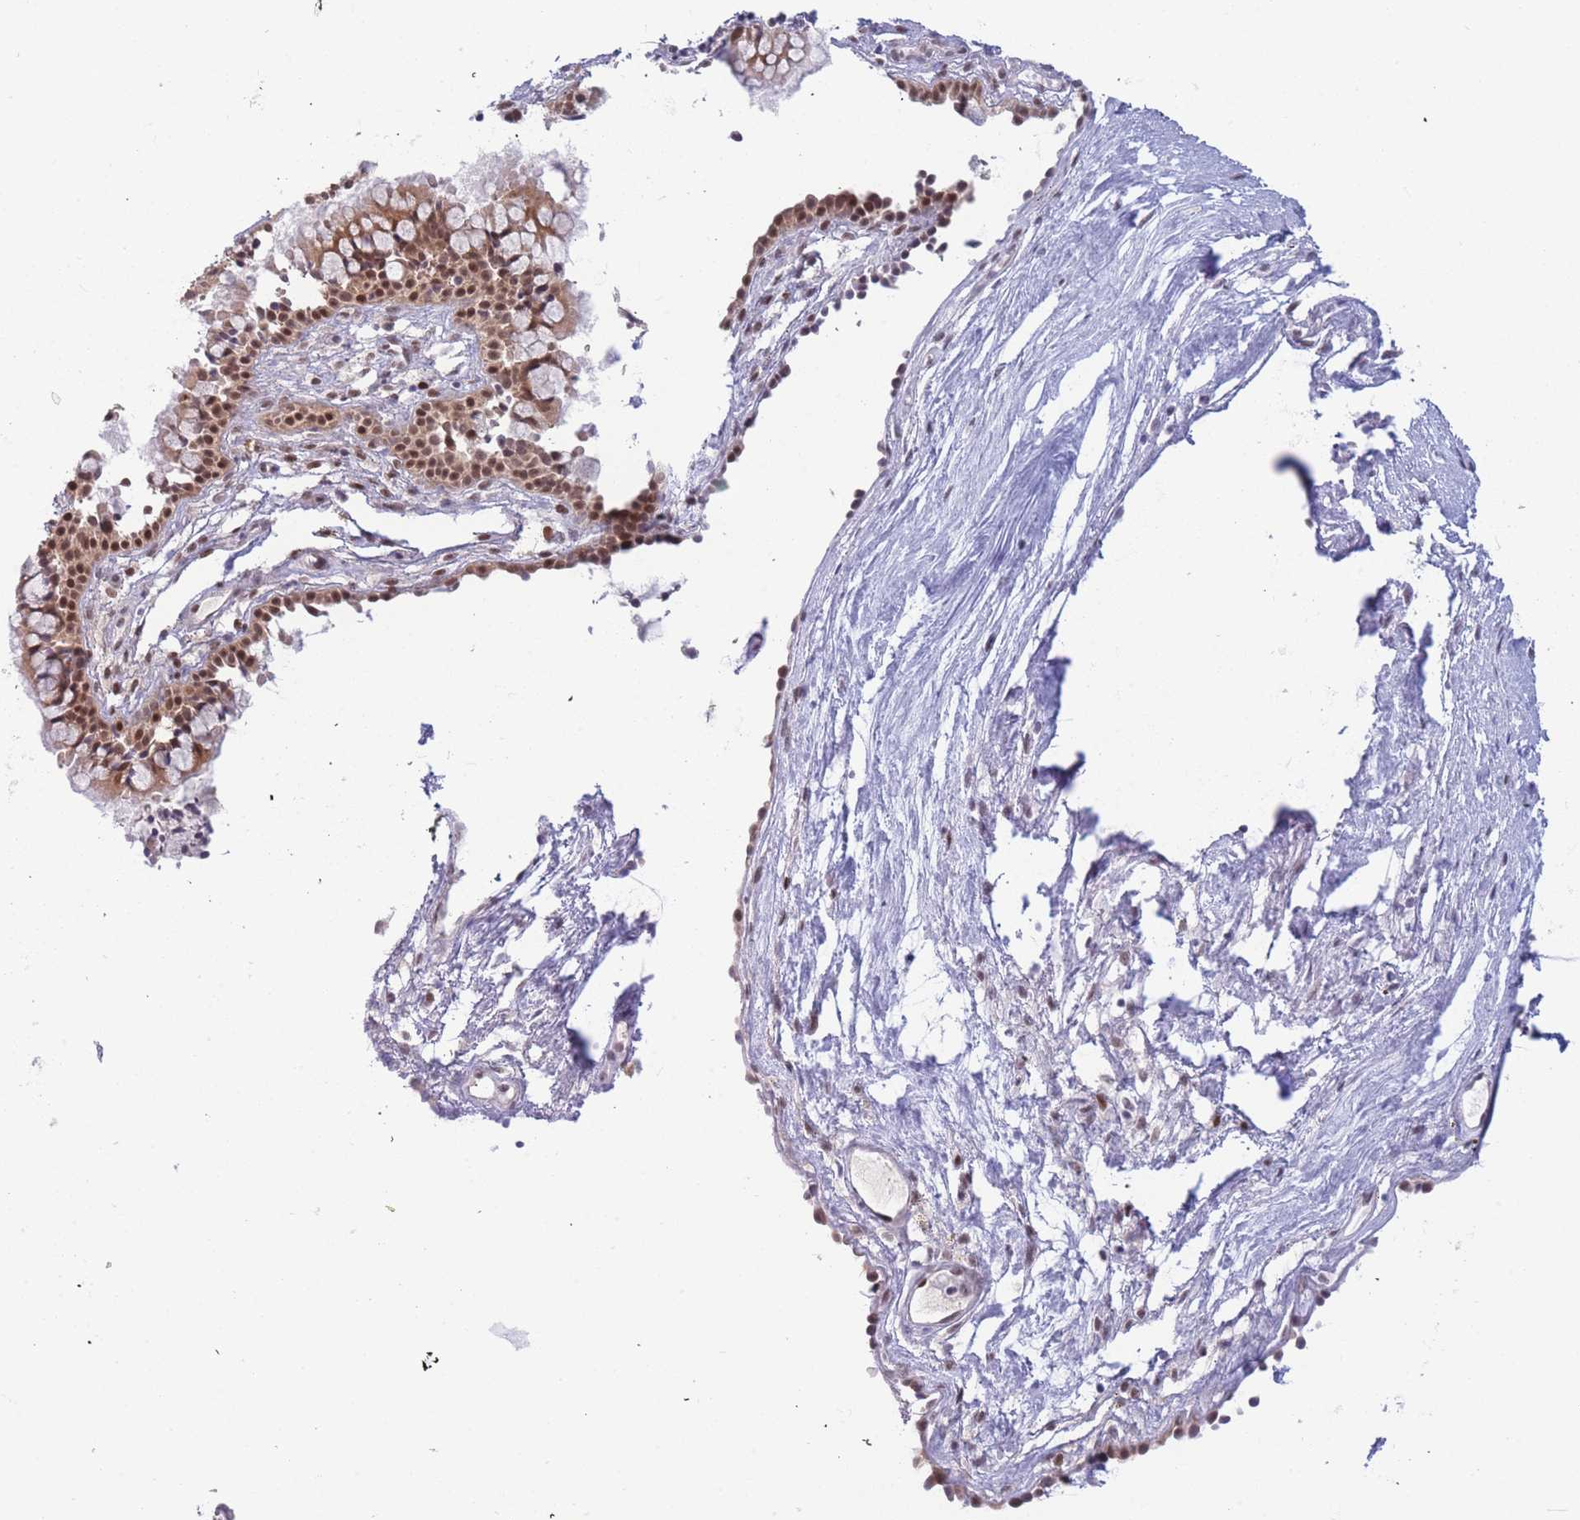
{"staining": {"intensity": "strong", "quantity": ">75%", "location": "cytoplasmic/membranous,nuclear"}, "tissue": "nasopharynx", "cell_type": "Respiratory epithelial cells", "image_type": "normal", "snomed": [{"axis": "morphology", "description": "Normal tissue, NOS"}, {"axis": "topography", "description": "Nasopharynx"}], "caption": "Immunohistochemistry (IHC) of benign nasopharynx reveals high levels of strong cytoplasmic/membranous,nuclear positivity in about >75% of respiratory epithelial cells.", "gene": "DEAF1", "patient": {"sex": "male", "age": 82}}